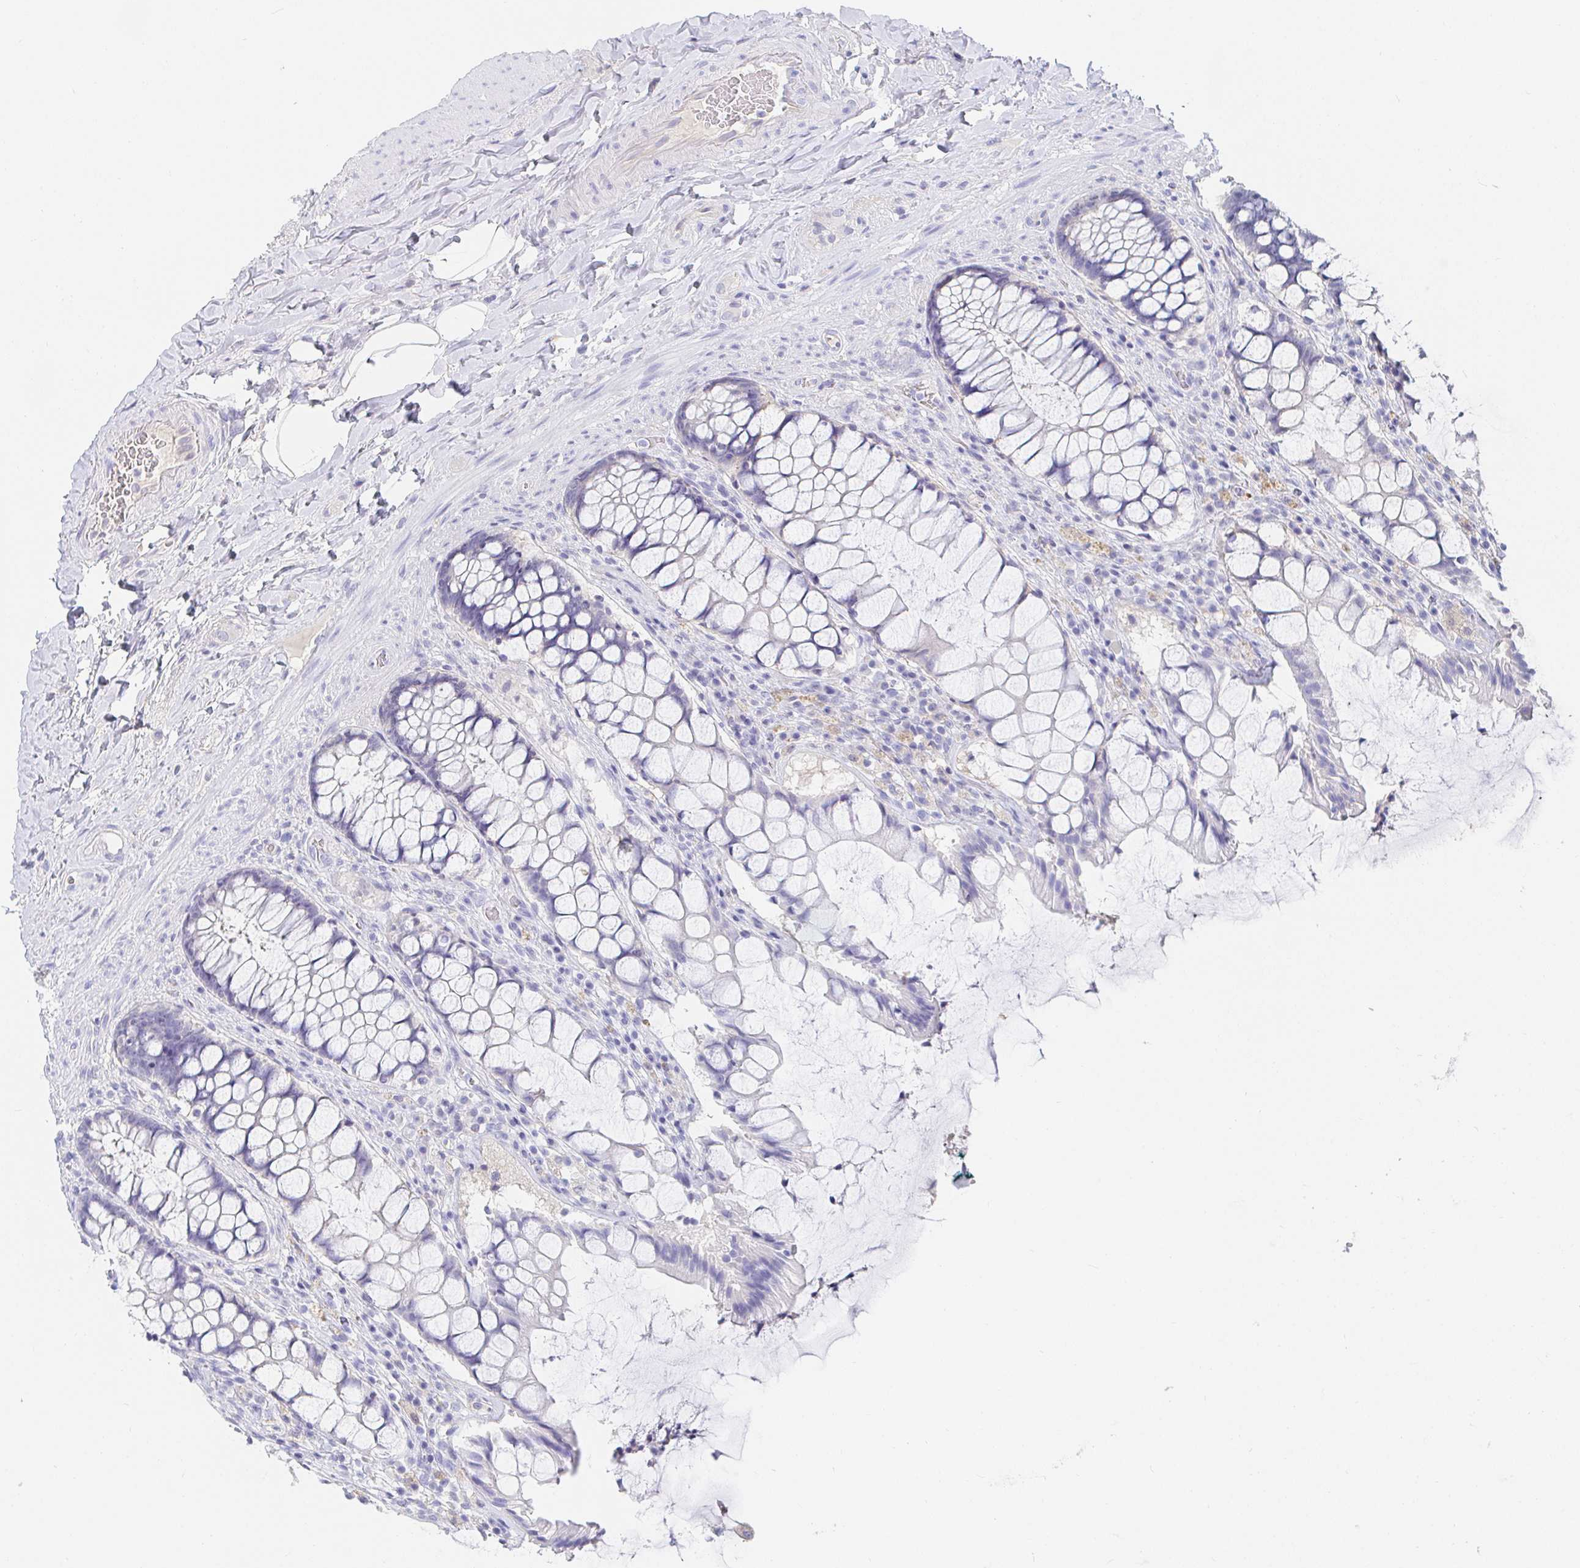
{"staining": {"intensity": "negative", "quantity": "none", "location": "none"}, "tissue": "rectum", "cell_type": "Glandular cells", "image_type": "normal", "snomed": [{"axis": "morphology", "description": "Normal tissue, NOS"}, {"axis": "topography", "description": "Rectum"}], "caption": "Glandular cells are negative for protein expression in benign human rectum. Brightfield microscopy of immunohistochemistry stained with DAB (brown) and hematoxylin (blue), captured at high magnification.", "gene": "PDE6B", "patient": {"sex": "female", "age": 58}}